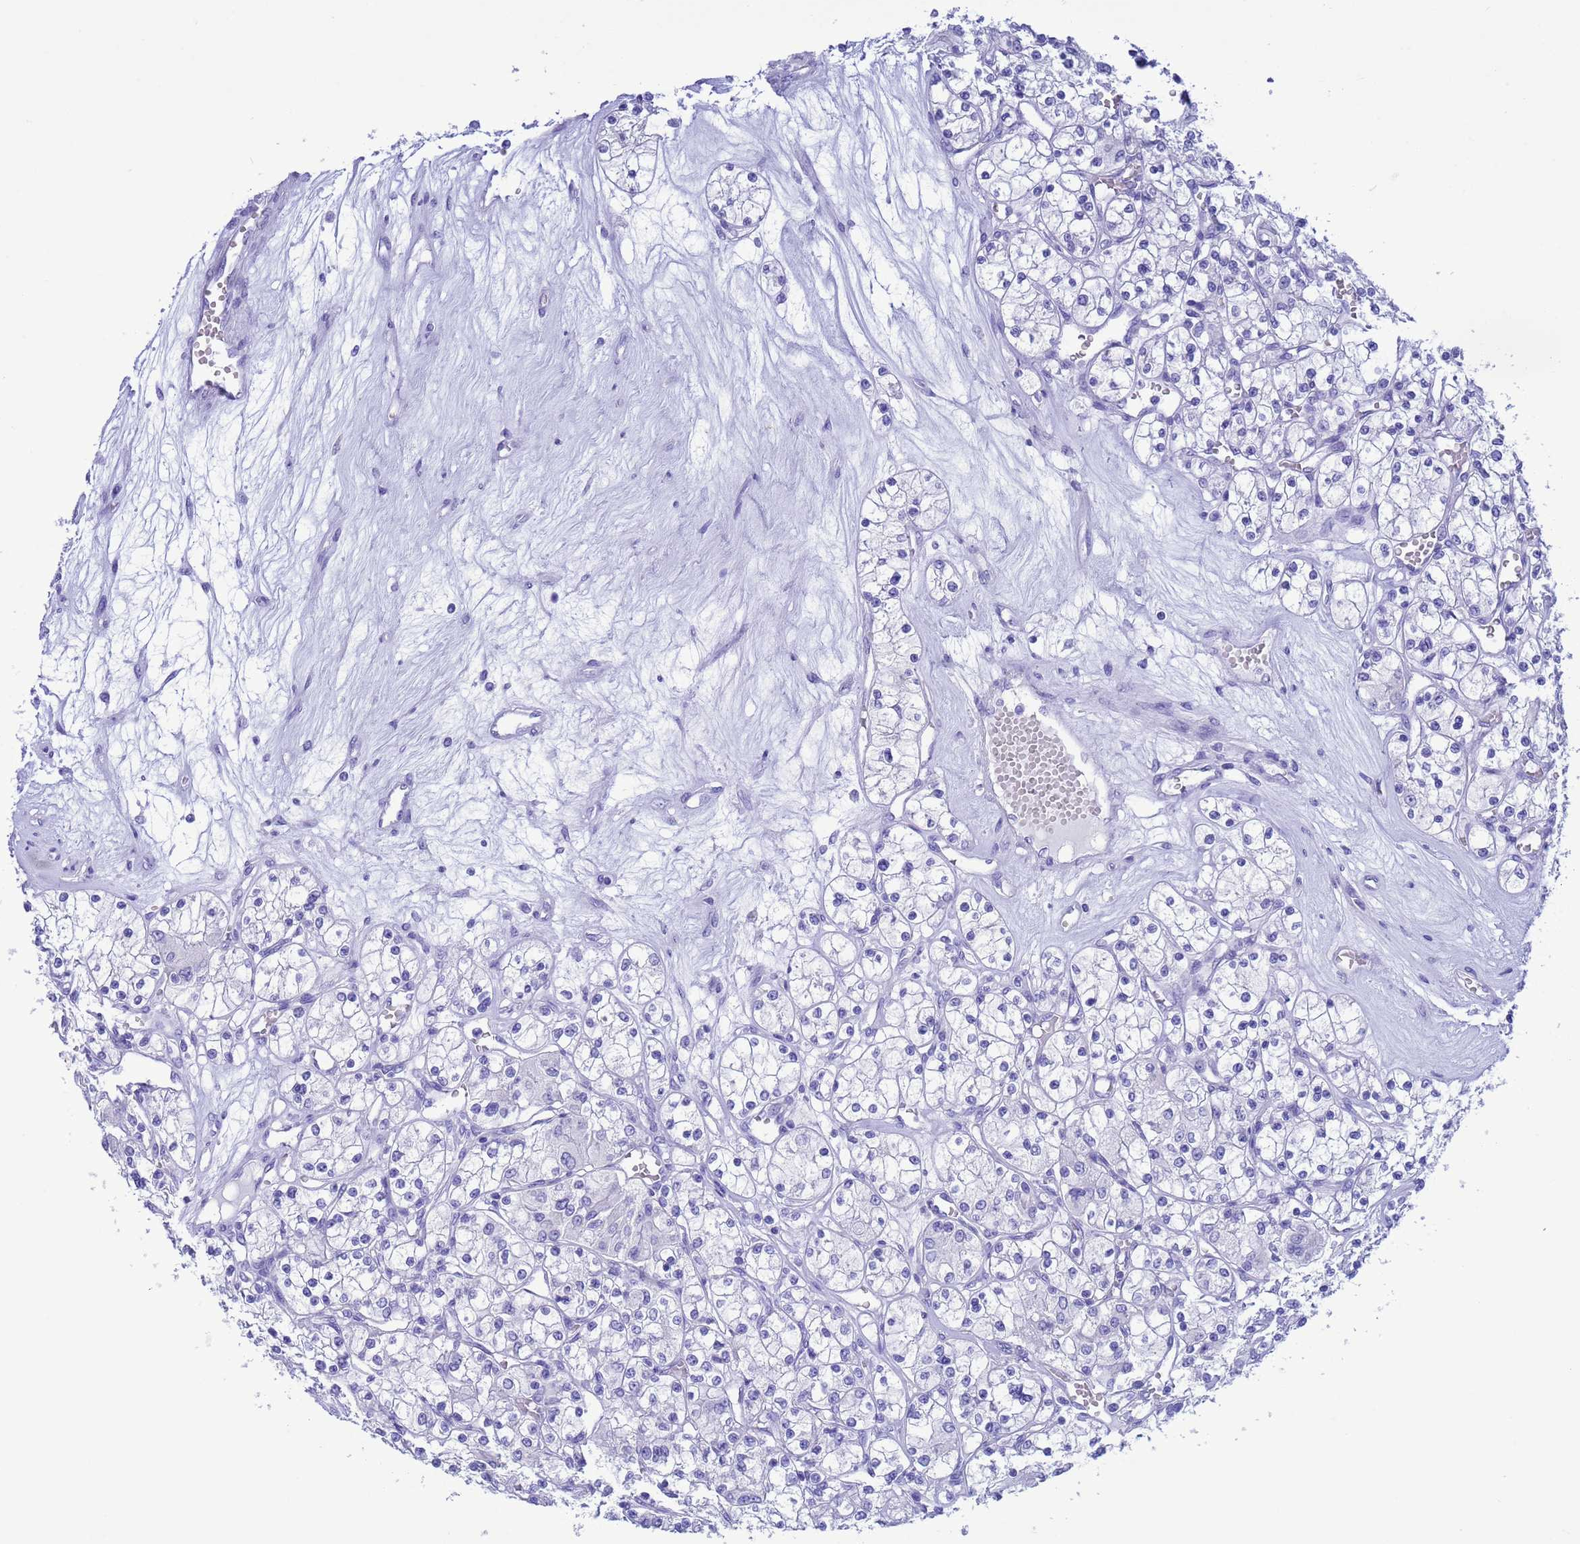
{"staining": {"intensity": "negative", "quantity": "none", "location": "none"}, "tissue": "renal cancer", "cell_type": "Tumor cells", "image_type": "cancer", "snomed": [{"axis": "morphology", "description": "Adenocarcinoma, NOS"}, {"axis": "topography", "description": "Kidney"}], "caption": "The histopathology image demonstrates no staining of tumor cells in renal cancer. Nuclei are stained in blue.", "gene": "GSTM1", "patient": {"sex": "female", "age": 59}}